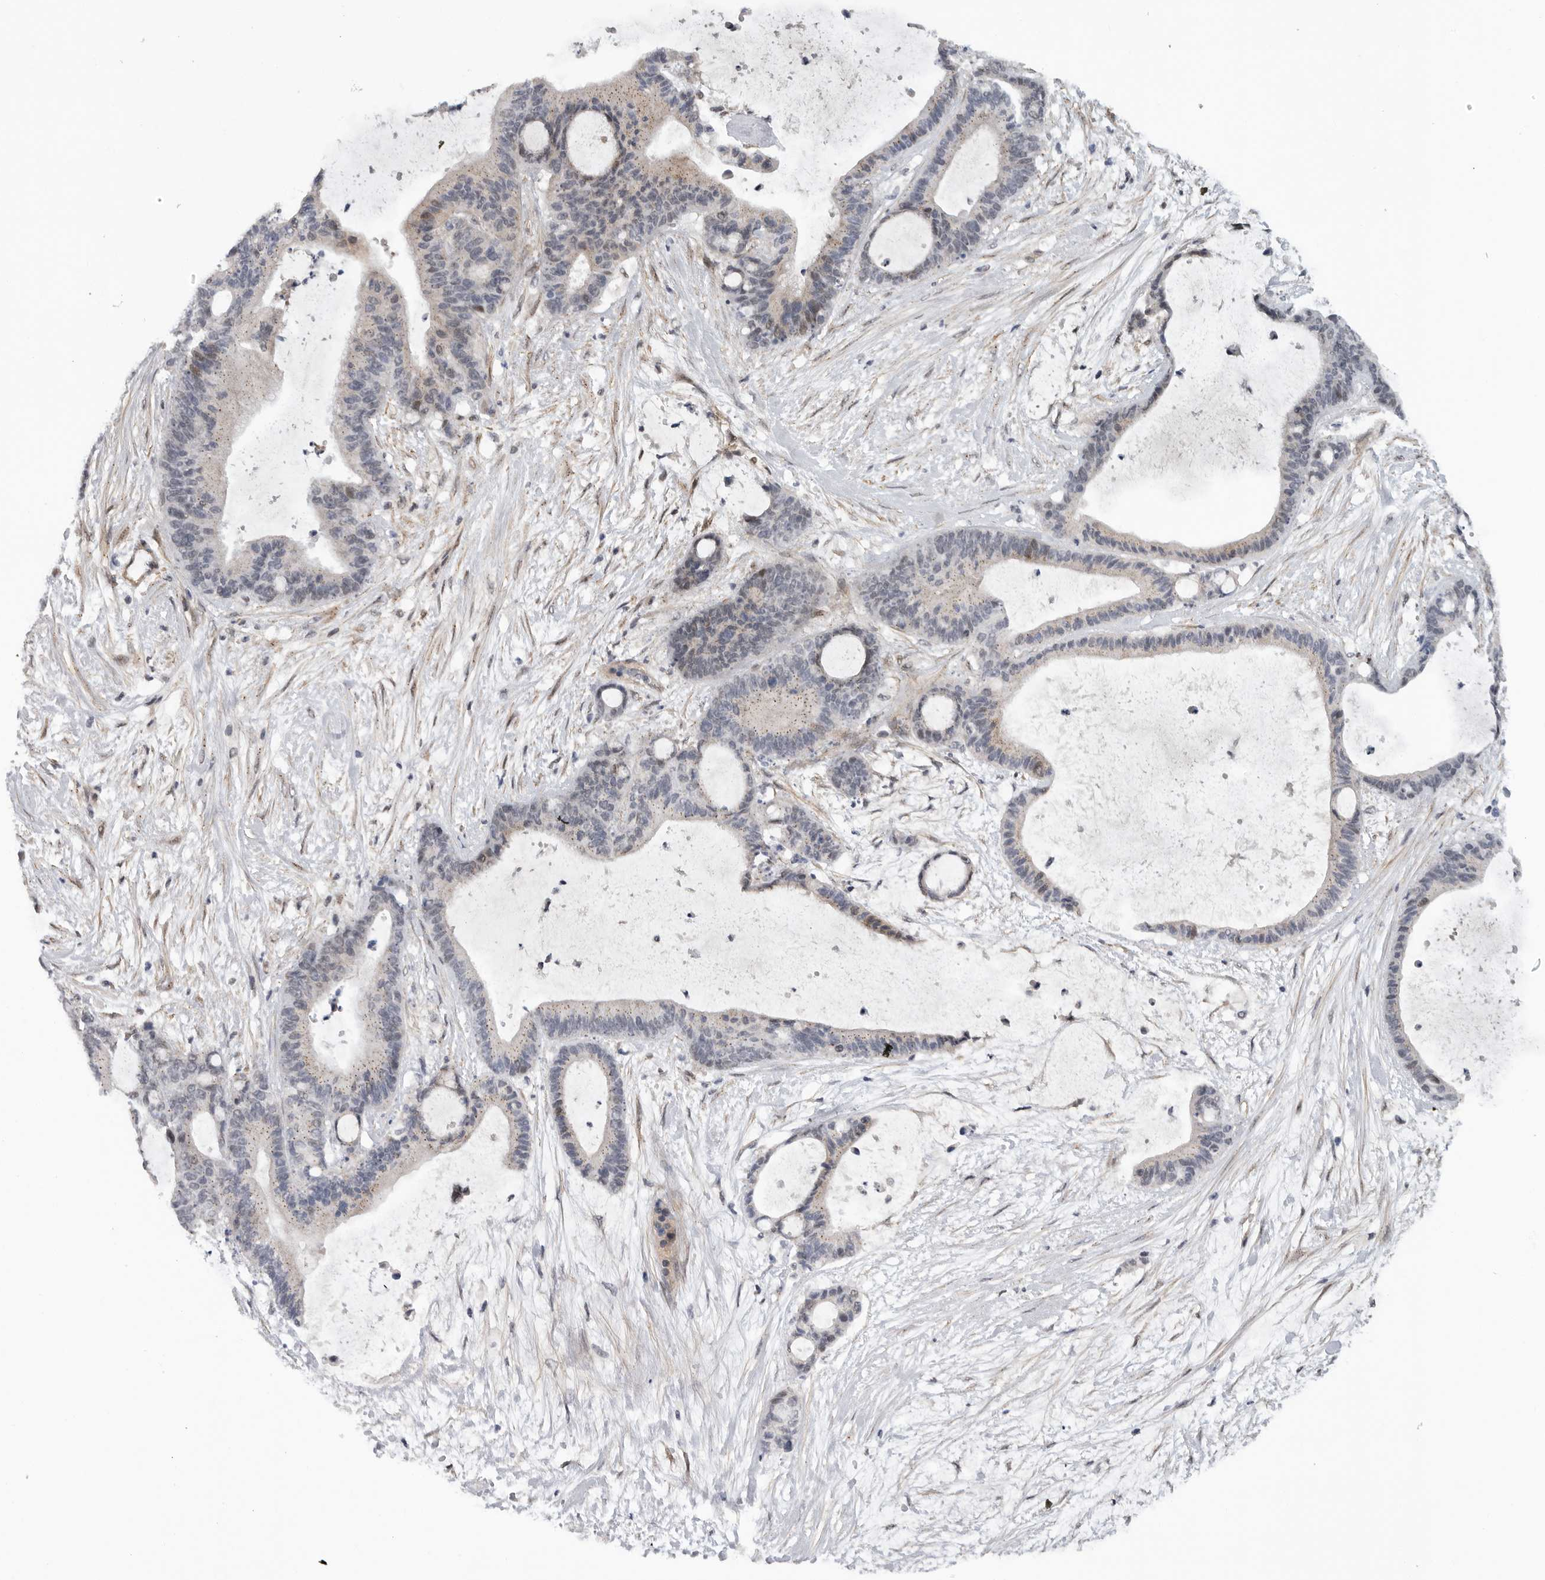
{"staining": {"intensity": "weak", "quantity": "<25%", "location": "cytoplasmic/membranous"}, "tissue": "liver cancer", "cell_type": "Tumor cells", "image_type": "cancer", "snomed": [{"axis": "morphology", "description": "Cholangiocarcinoma"}, {"axis": "topography", "description": "Liver"}], "caption": "Tumor cells show no significant staining in liver cancer.", "gene": "TMPRSS11F", "patient": {"sex": "female", "age": 73}}